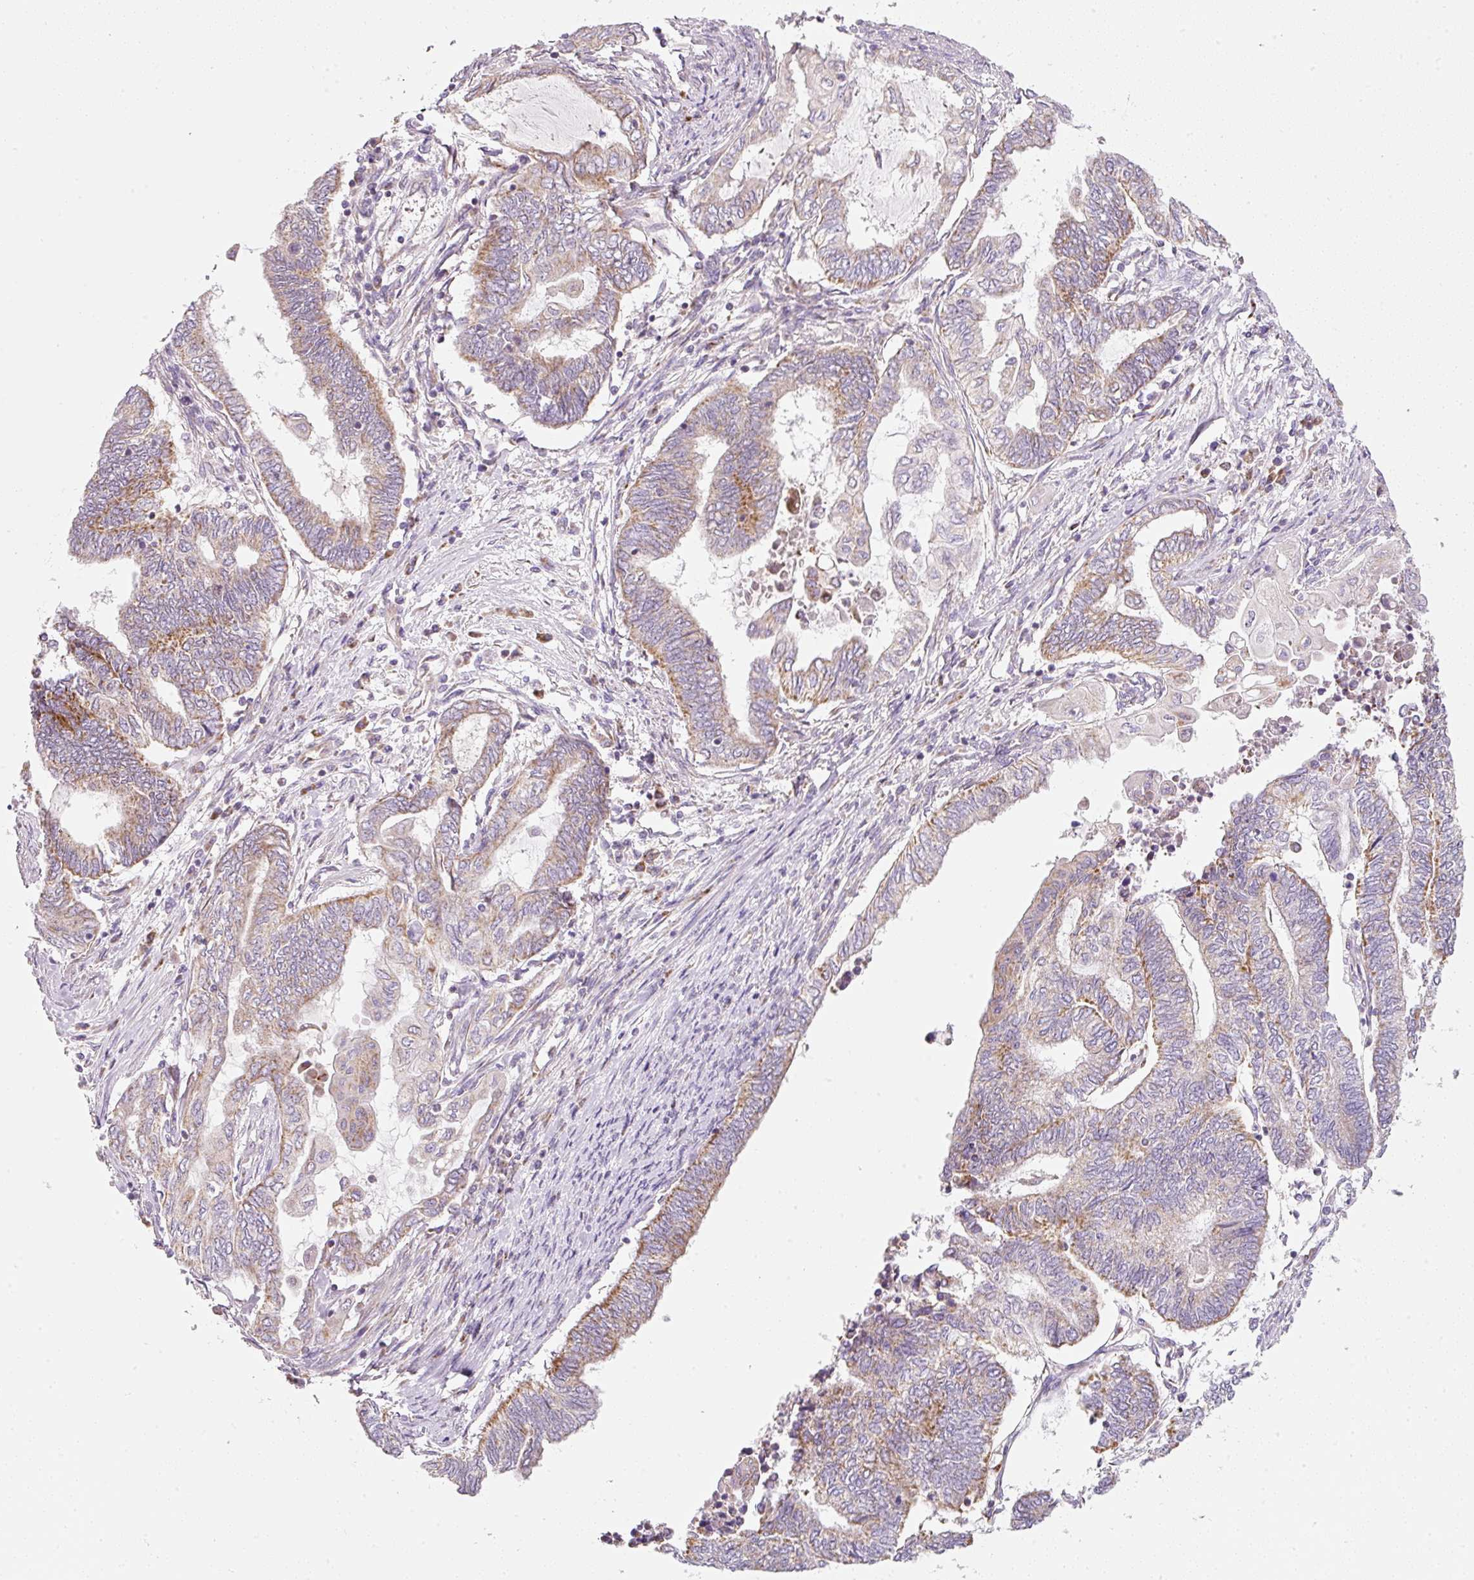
{"staining": {"intensity": "moderate", "quantity": "<25%", "location": "cytoplasmic/membranous"}, "tissue": "endometrial cancer", "cell_type": "Tumor cells", "image_type": "cancer", "snomed": [{"axis": "morphology", "description": "Adenocarcinoma, NOS"}, {"axis": "topography", "description": "Uterus"}, {"axis": "topography", "description": "Endometrium"}], "caption": "Approximately <25% of tumor cells in human endometrial adenocarcinoma display moderate cytoplasmic/membranous protein positivity as visualized by brown immunohistochemical staining.", "gene": "NDUFA1", "patient": {"sex": "female", "age": 70}}